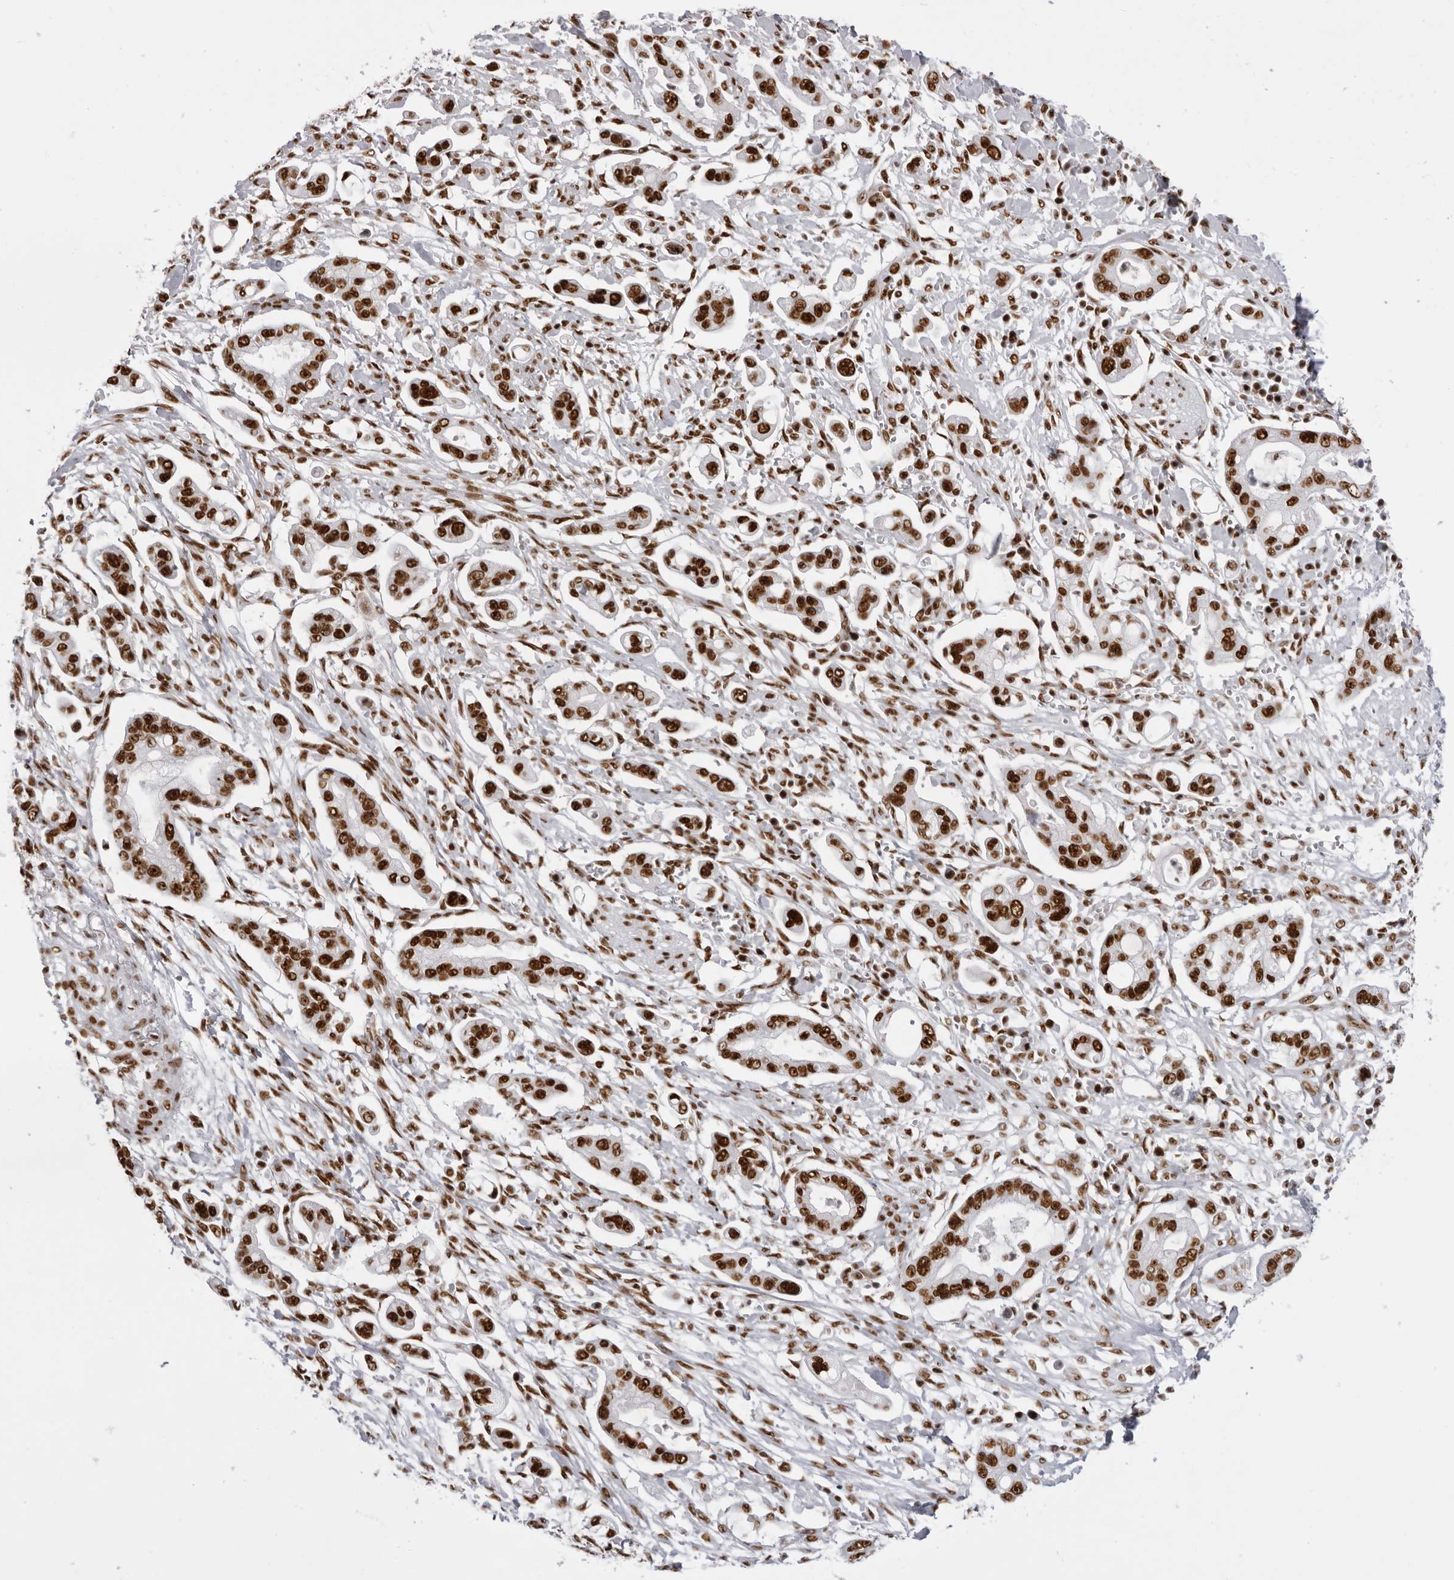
{"staining": {"intensity": "strong", "quantity": ">75%", "location": "nuclear"}, "tissue": "pancreatic cancer", "cell_type": "Tumor cells", "image_type": "cancer", "snomed": [{"axis": "morphology", "description": "Adenocarcinoma, NOS"}, {"axis": "topography", "description": "Pancreas"}], "caption": "This is a micrograph of IHC staining of pancreatic cancer, which shows strong expression in the nuclear of tumor cells.", "gene": "DHX9", "patient": {"sex": "male", "age": 68}}